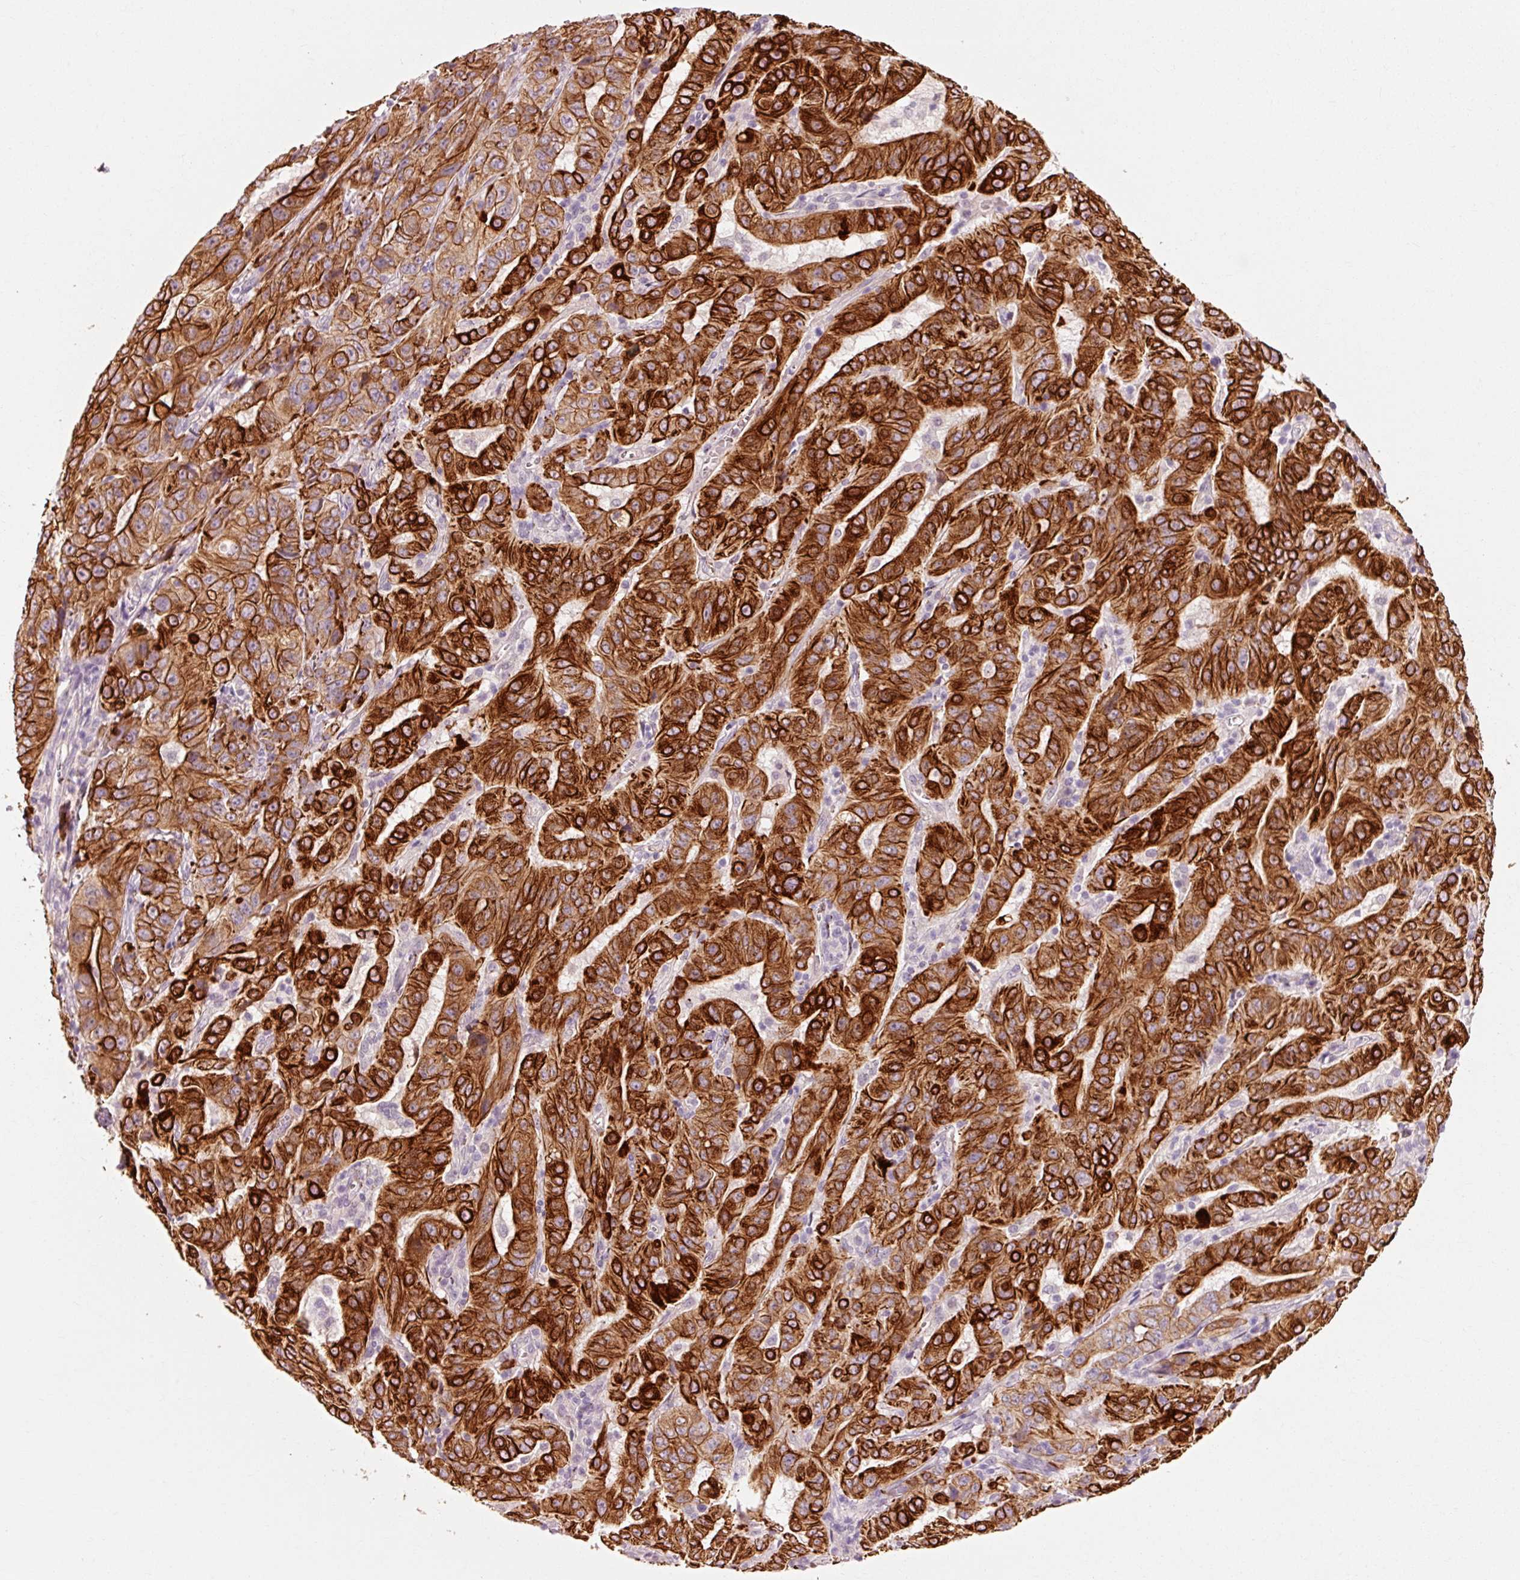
{"staining": {"intensity": "strong", "quantity": ">75%", "location": "cytoplasmic/membranous"}, "tissue": "pancreatic cancer", "cell_type": "Tumor cells", "image_type": "cancer", "snomed": [{"axis": "morphology", "description": "Adenocarcinoma, NOS"}, {"axis": "topography", "description": "Pancreas"}], "caption": "High-power microscopy captured an IHC photomicrograph of pancreatic cancer (adenocarcinoma), revealing strong cytoplasmic/membranous positivity in approximately >75% of tumor cells. The staining was performed using DAB (3,3'-diaminobenzidine), with brown indicating positive protein expression. Nuclei are stained blue with hematoxylin.", "gene": "TRIM73", "patient": {"sex": "male", "age": 63}}